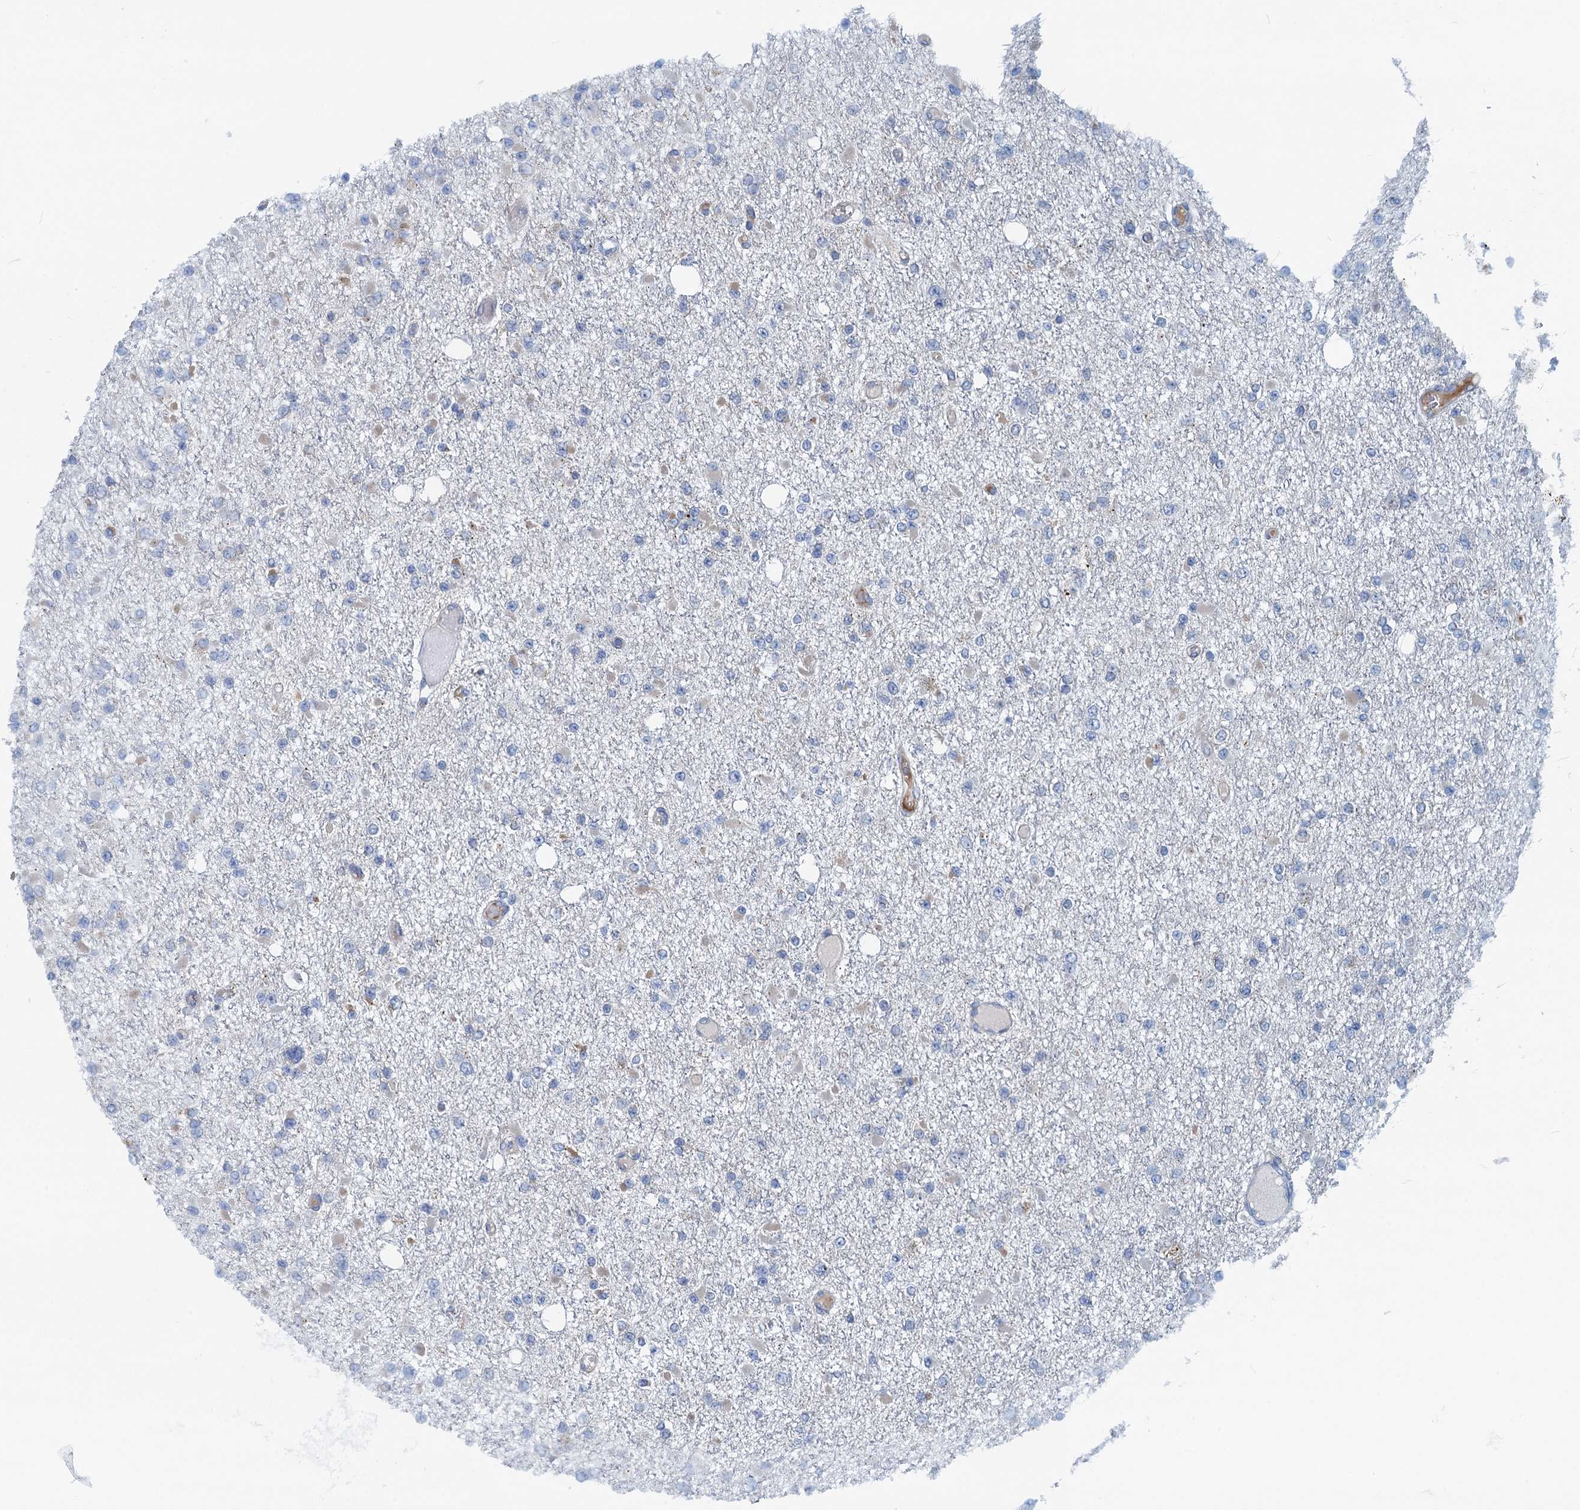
{"staining": {"intensity": "negative", "quantity": "none", "location": "none"}, "tissue": "glioma", "cell_type": "Tumor cells", "image_type": "cancer", "snomed": [{"axis": "morphology", "description": "Glioma, malignant, Low grade"}, {"axis": "topography", "description": "Brain"}], "caption": "Glioma stained for a protein using immunohistochemistry exhibits no staining tumor cells.", "gene": "MYDGF", "patient": {"sex": "female", "age": 22}}